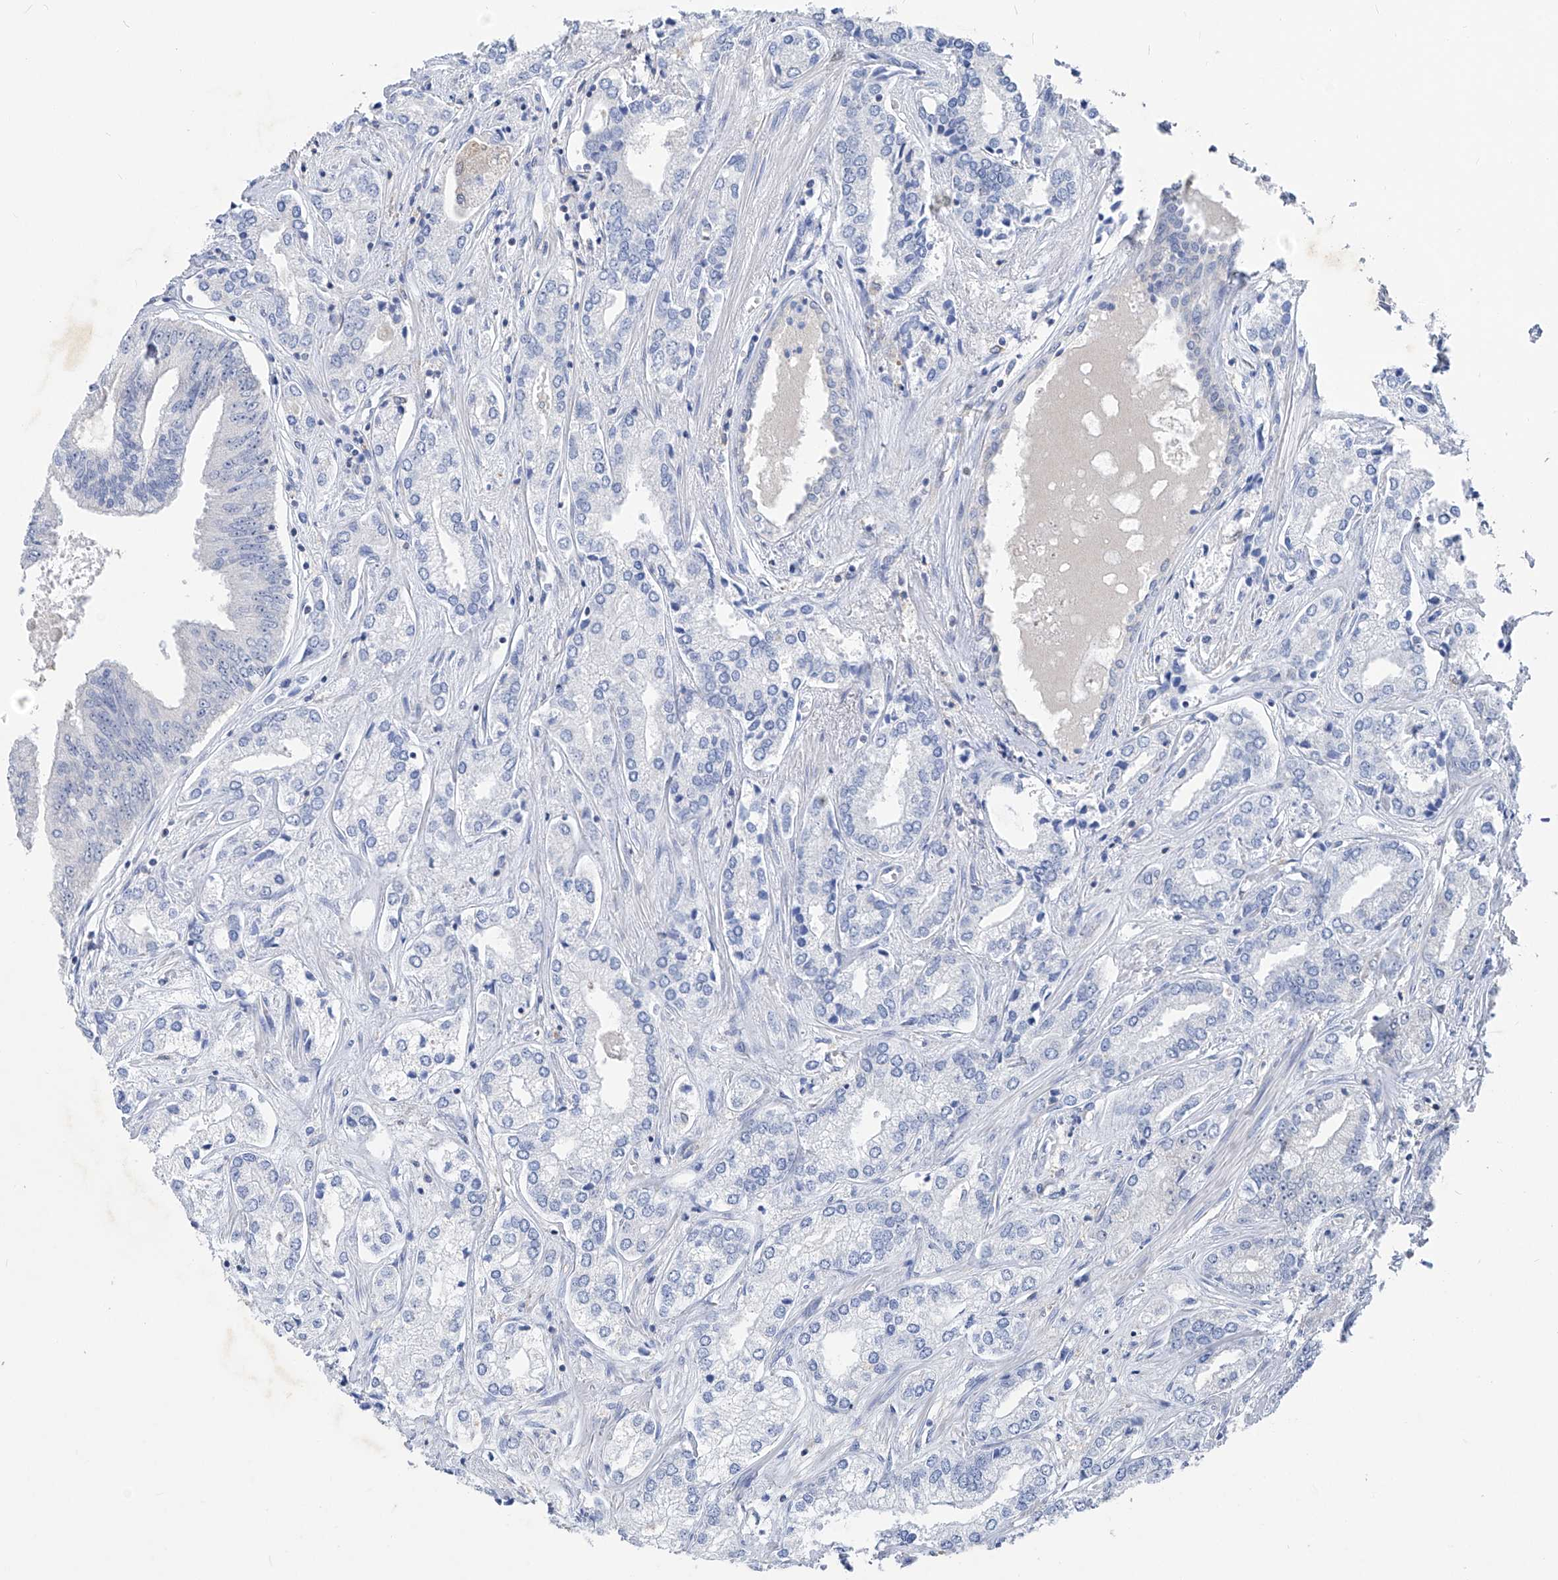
{"staining": {"intensity": "negative", "quantity": "none", "location": "none"}, "tissue": "prostate cancer", "cell_type": "Tumor cells", "image_type": "cancer", "snomed": [{"axis": "morphology", "description": "Adenocarcinoma, High grade"}, {"axis": "topography", "description": "Prostate"}], "caption": "IHC micrograph of prostate cancer stained for a protein (brown), which reveals no expression in tumor cells.", "gene": "UFL1", "patient": {"sex": "male", "age": 66}}